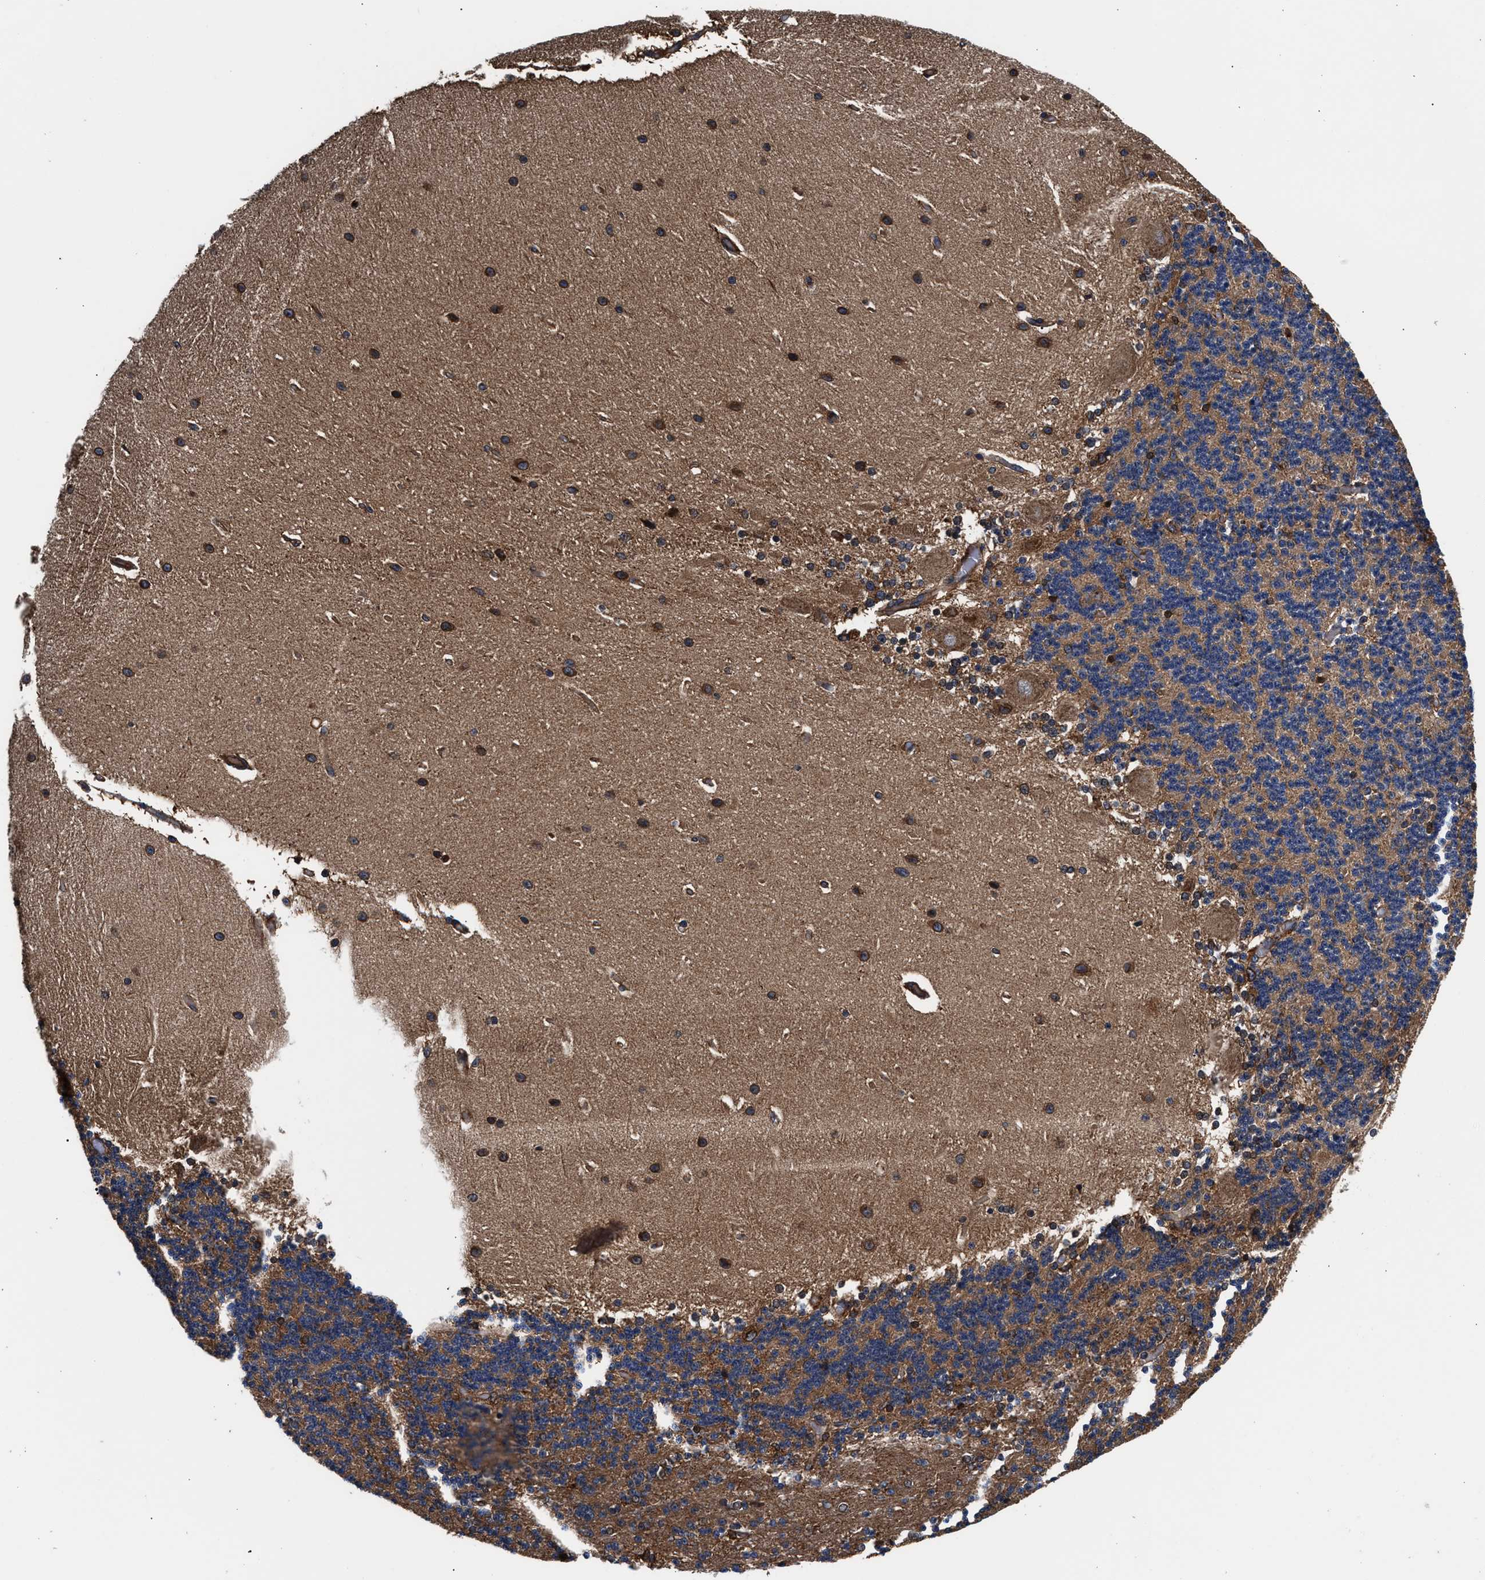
{"staining": {"intensity": "moderate", "quantity": ">75%", "location": "cytoplasmic/membranous"}, "tissue": "cerebellum", "cell_type": "Cells in granular layer", "image_type": "normal", "snomed": [{"axis": "morphology", "description": "Normal tissue, NOS"}, {"axis": "topography", "description": "Cerebellum"}], "caption": "Cerebellum stained for a protein exhibits moderate cytoplasmic/membranous positivity in cells in granular layer. (Stains: DAB (3,3'-diaminobenzidine) in brown, nuclei in blue, Microscopy: brightfield microscopy at high magnification).", "gene": "ENSG00000286112", "patient": {"sex": "female", "age": 54}}